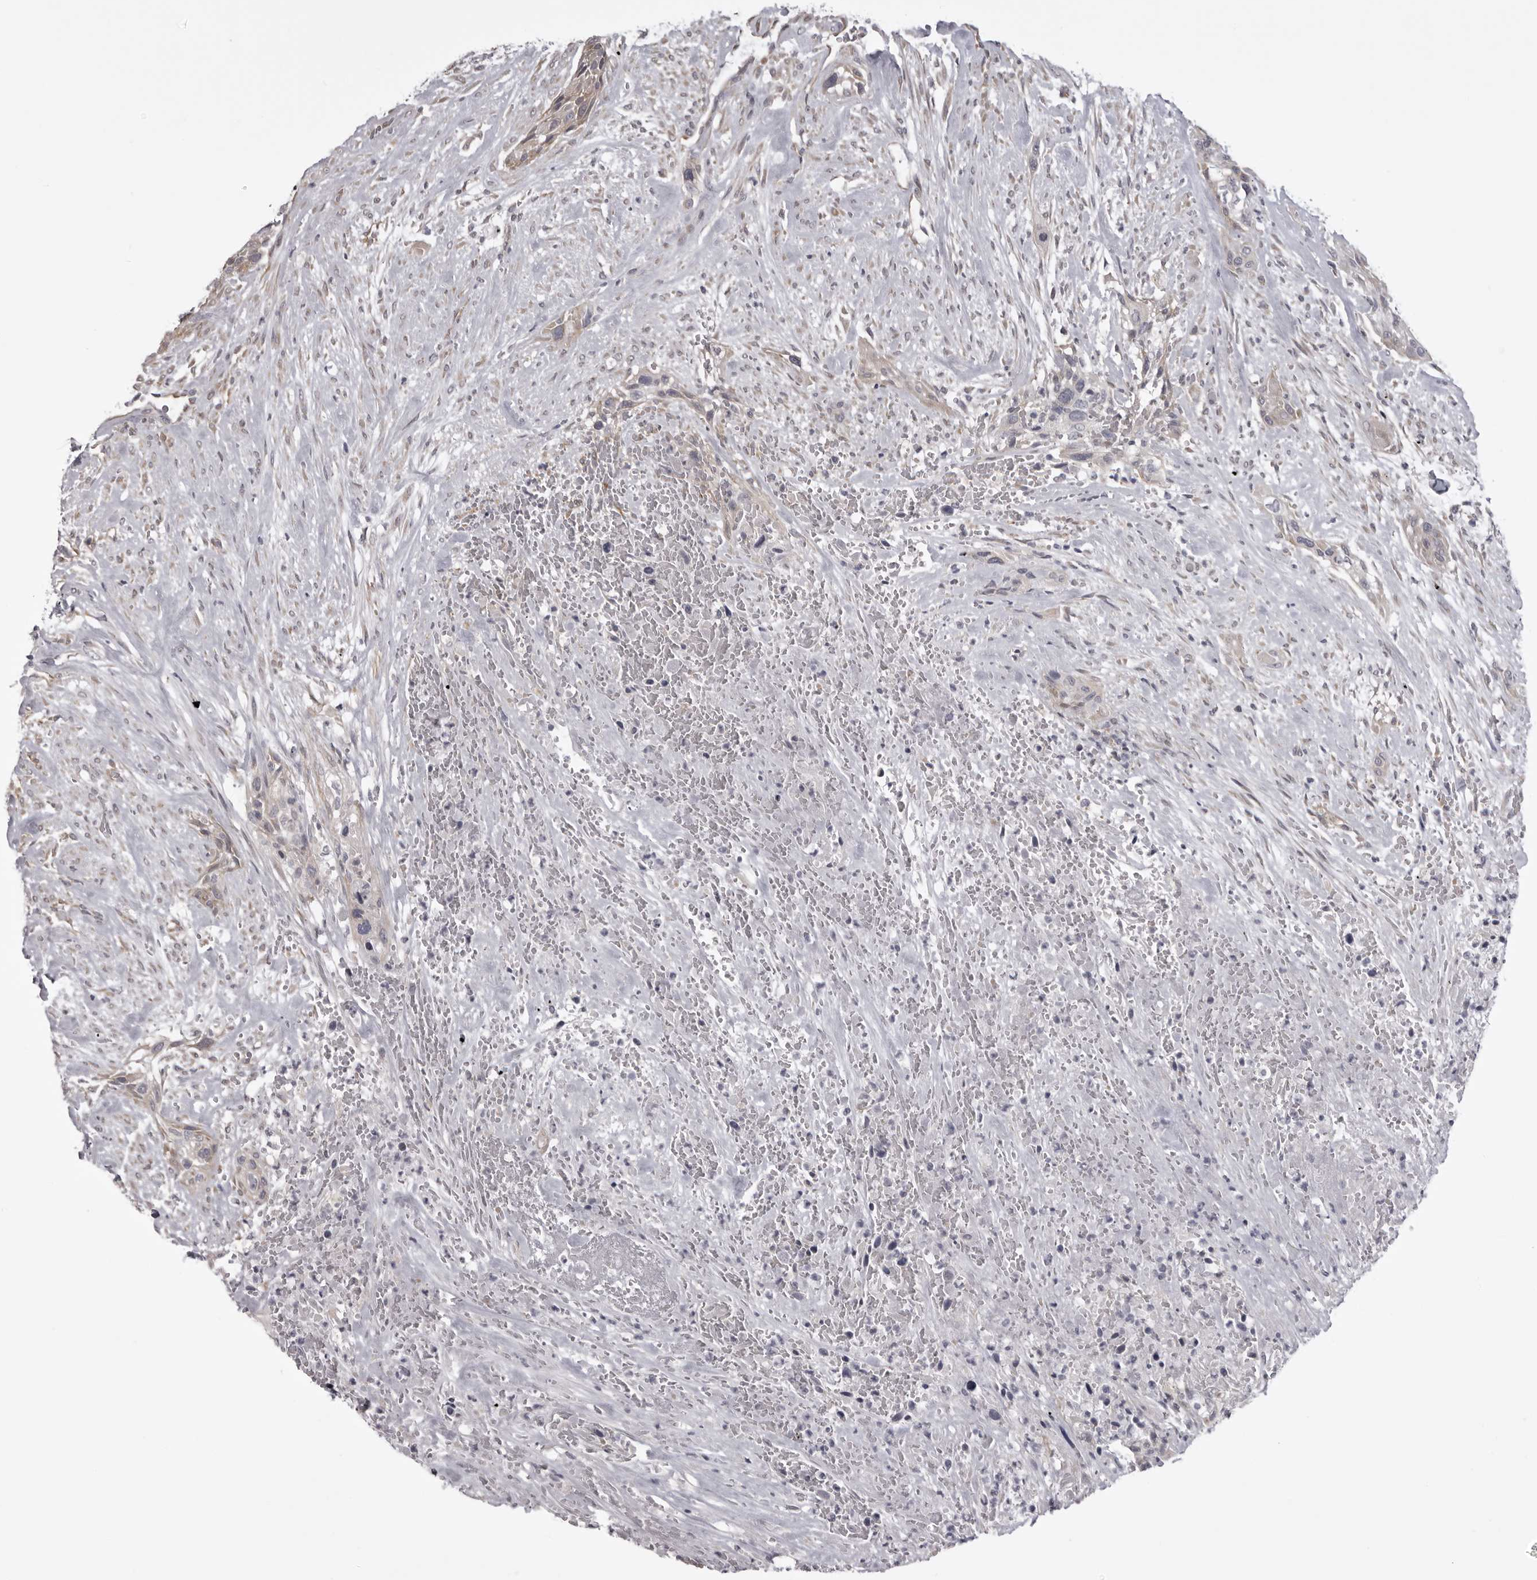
{"staining": {"intensity": "weak", "quantity": "<25%", "location": "cytoplasmic/membranous"}, "tissue": "urothelial cancer", "cell_type": "Tumor cells", "image_type": "cancer", "snomed": [{"axis": "morphology", "description": "Urothelial carcinoma, High grade"}, {"axis": "topography", "description": "Urinary bladder"}], "caption": "Tumor cells show no significant staining in high-grade urothelial carcinoma.", "gene": "EPHA10", "patient": {"sex": "male", "age": 35}}